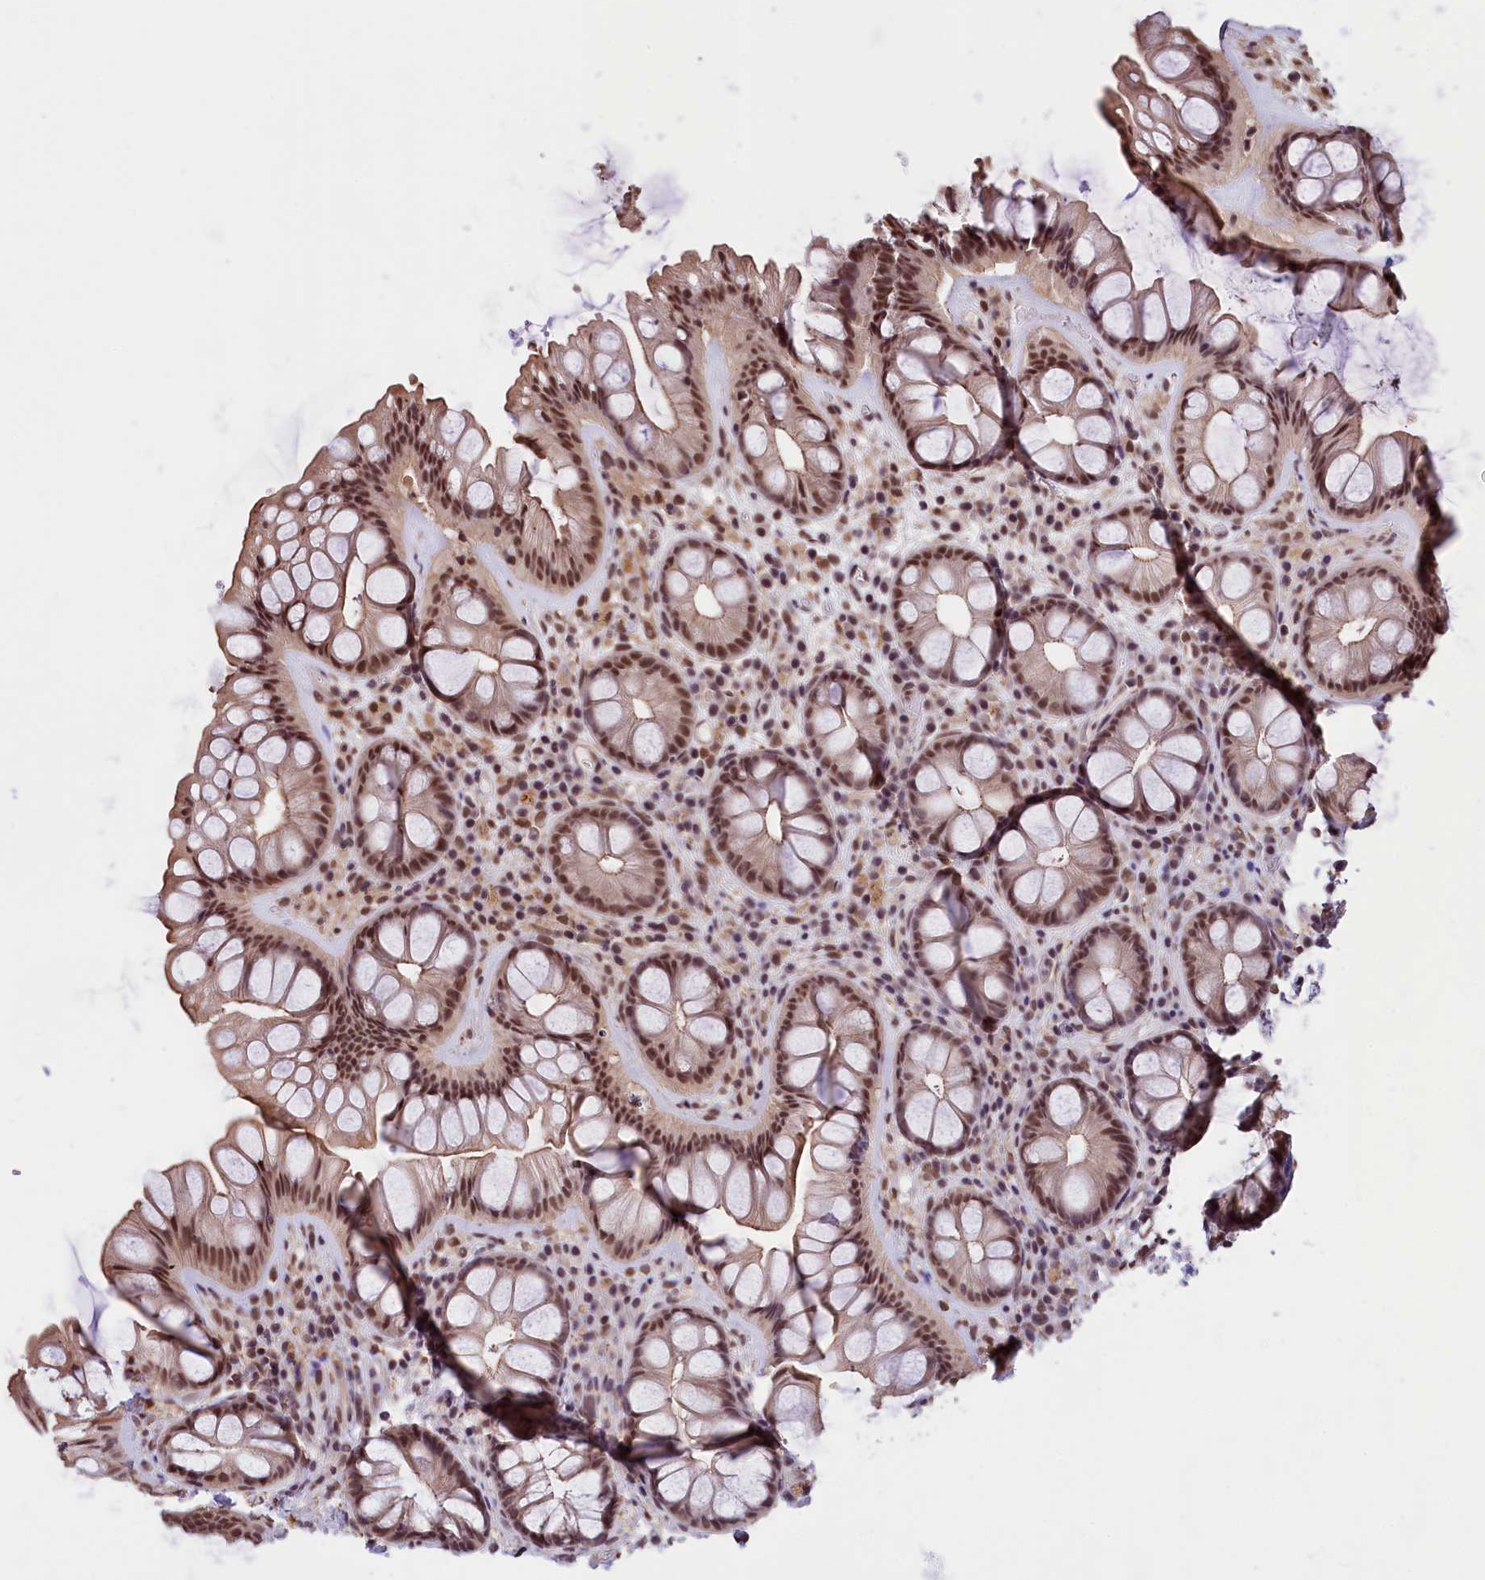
{"staining": {"intensity": "moderate", "quantity": ">75%", "location": "cytoplasmic/membranous,nuclear"}, "tissue": "rectum", "cell_type": "Glandular cells", "image_type": "normal", "snomed": [{"axis": "morphology", "description": "Normal tissue, NOS"}, {"axis": "topography", "description": "Rectum"}], "caption": "IHC staining of unremarkable rectum, which reveals medium levels of moderate cytoplasmic/membranous,nuclear expression in about >75% of glandular cells indicating moderate cytoplasmic/membranous,nuclear protein staining. The staining was performed using DAB (3,3'-diaminobenzidine) (brown) for protein detection and nuclei were counterstained in hematoxylin (blue).", "gene": "ZC3H4", "patient": {"sex": "male", "age": 74}}